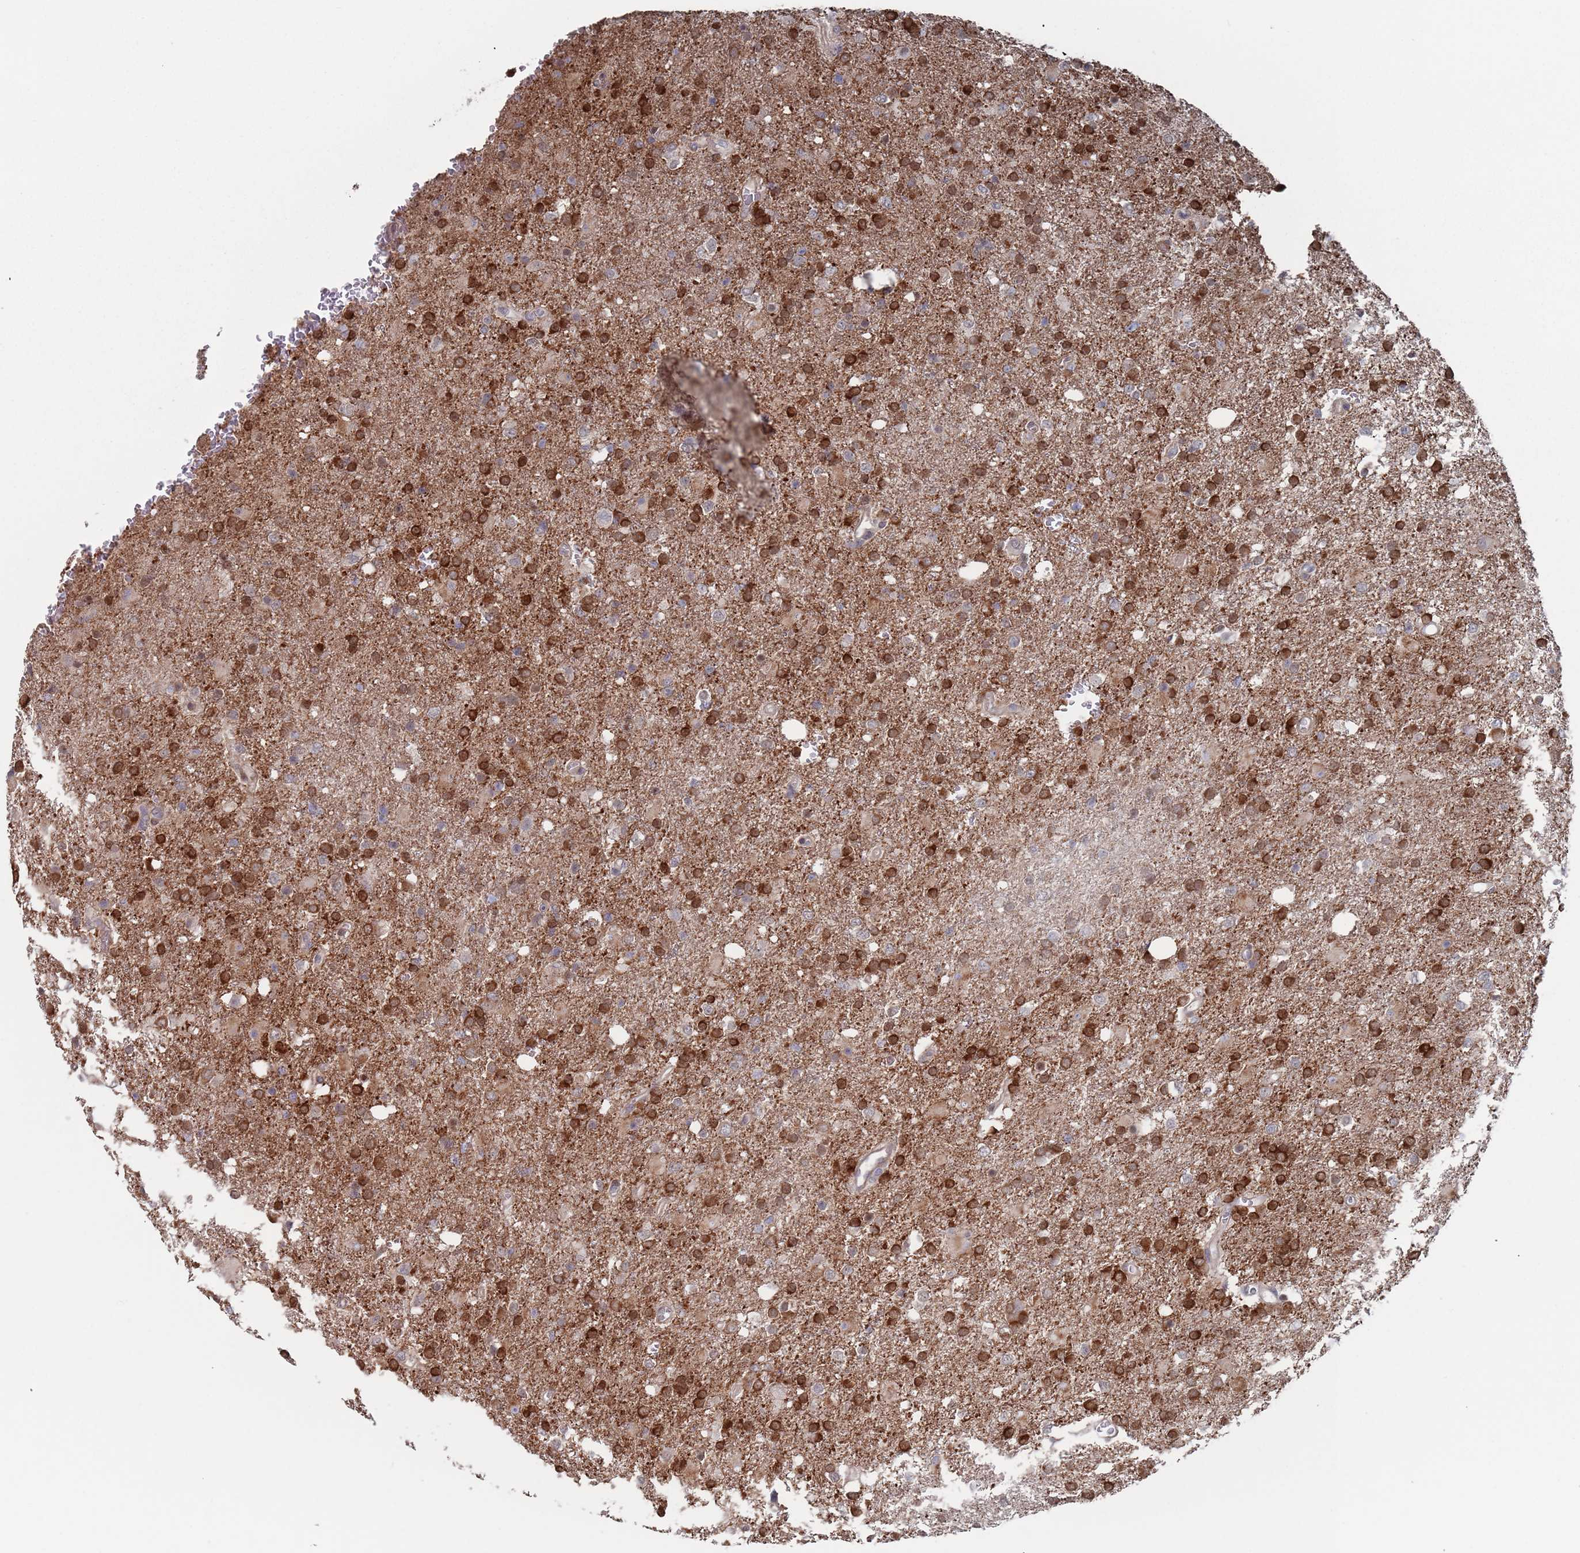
{"staining": {"intensity": "strong", "quantity": "25%-75%", "location": "cytoplasmic/membranous"}, "tissue": "glioma", "cell_type": "Tumor cells", "image_type": "cancer", "snomed": [{"axis": "morphology", "description": "Glioma, malignant, High grade"}, {"axis": "topography", "description": "Brain"}], "caption": "Protein analysis of glioma tissue demonstrates strong cytoplasmic/membranous staining in about 25%-75% of tumor cells.", "gene": "DGKD", "patient": {"sex": "female", "age": 74}}